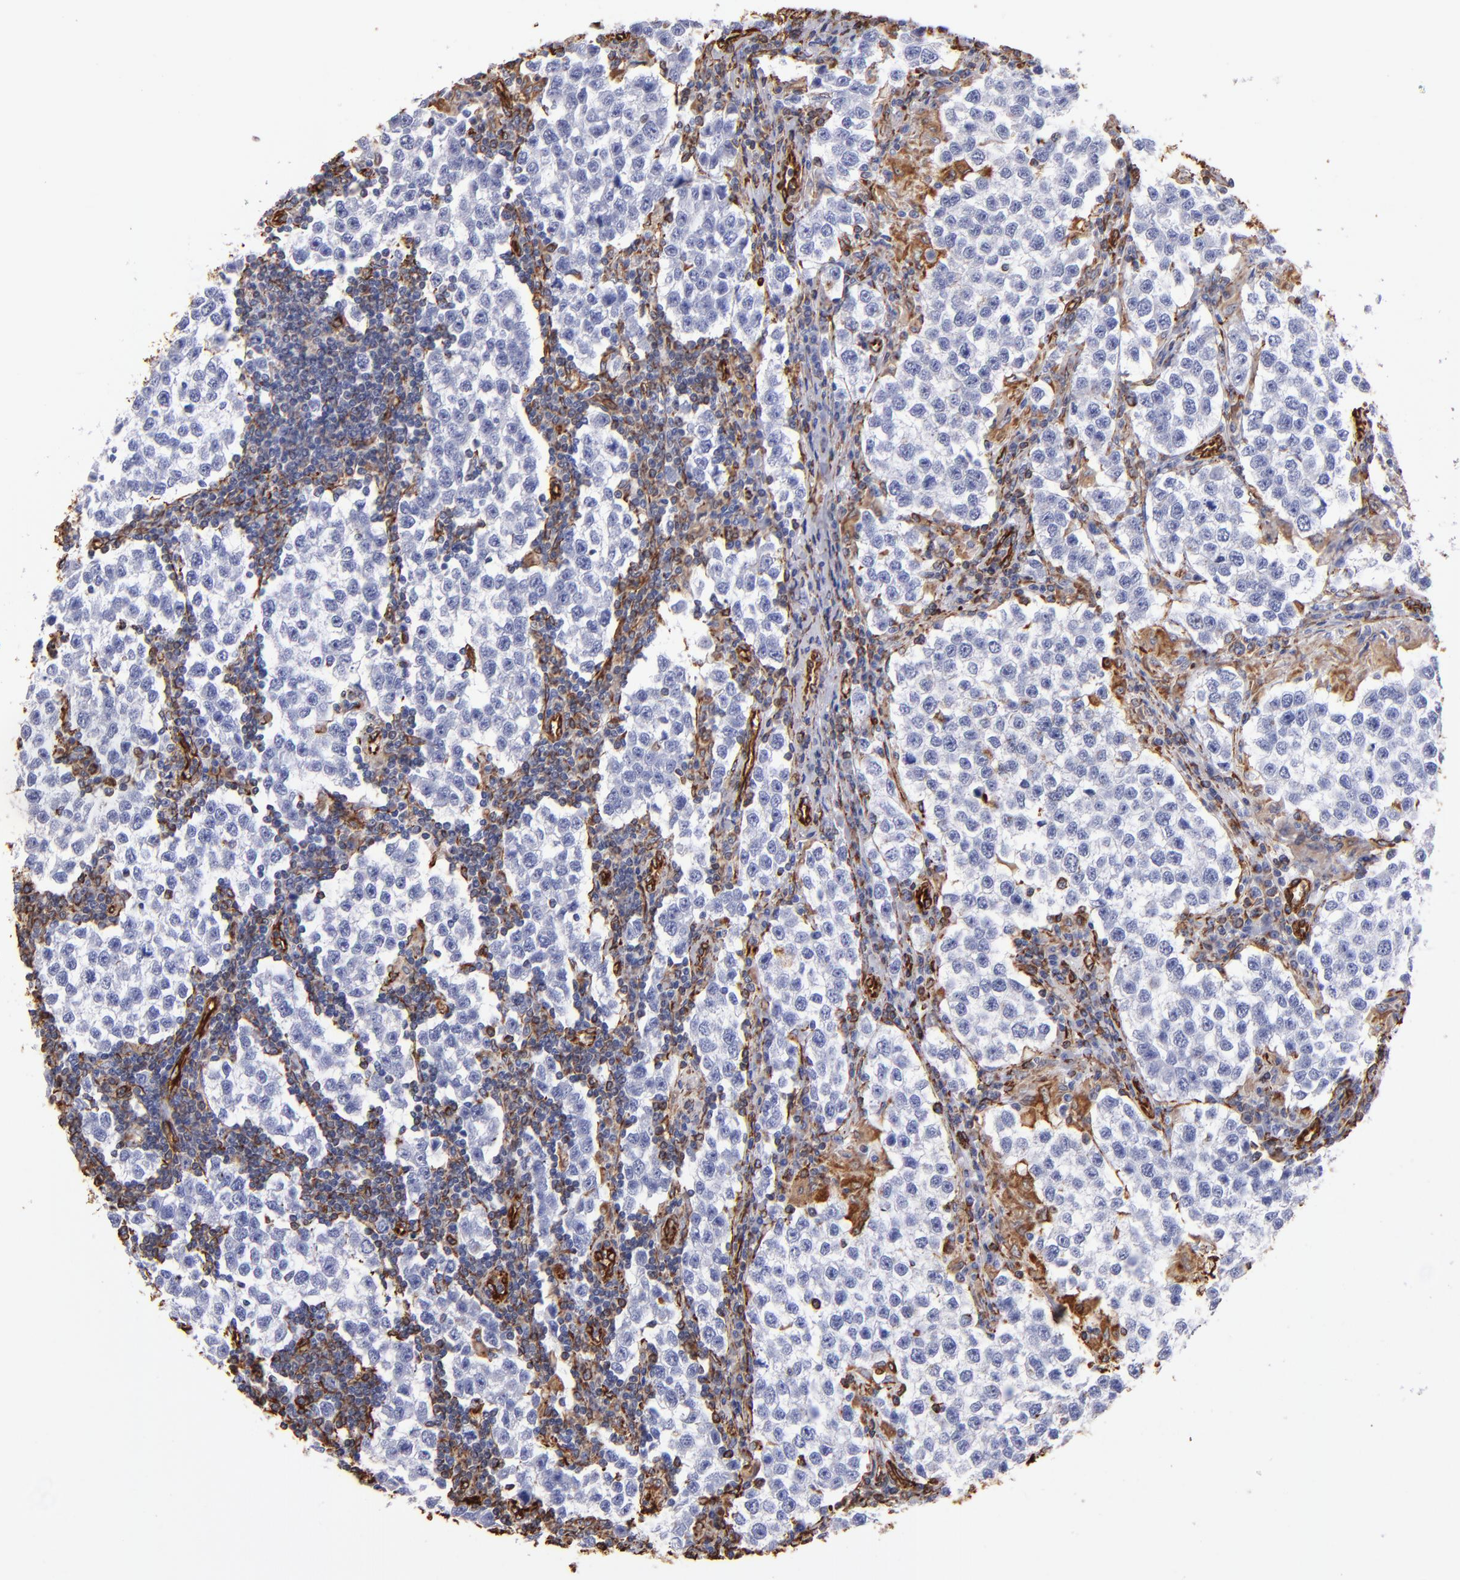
{"staining": {"intensity": "negative", "quantity": "none", "location": "none"}, "tissue": "testis cancer", "cell_type": "Tumor cells", "image_type": "cancer", "snomed": [{"axis": "morphology", "description": "Seminoma, NOS"}, {"axis": "topography", "description": "Testis"}], "caption": "This photomicrograph is of testis cancer stained with immunohistochemistry to label a protein in brown with the nuclei are counter-stained blue. There is no expression in tumor cells. The staining is performed using DAB (3,3'-diaminobenzidine) brown chromogen with nuclei counter-stained in using hematoxylin.", "gene": "VIM", "patient": {"sex": "male", "age": 36}}